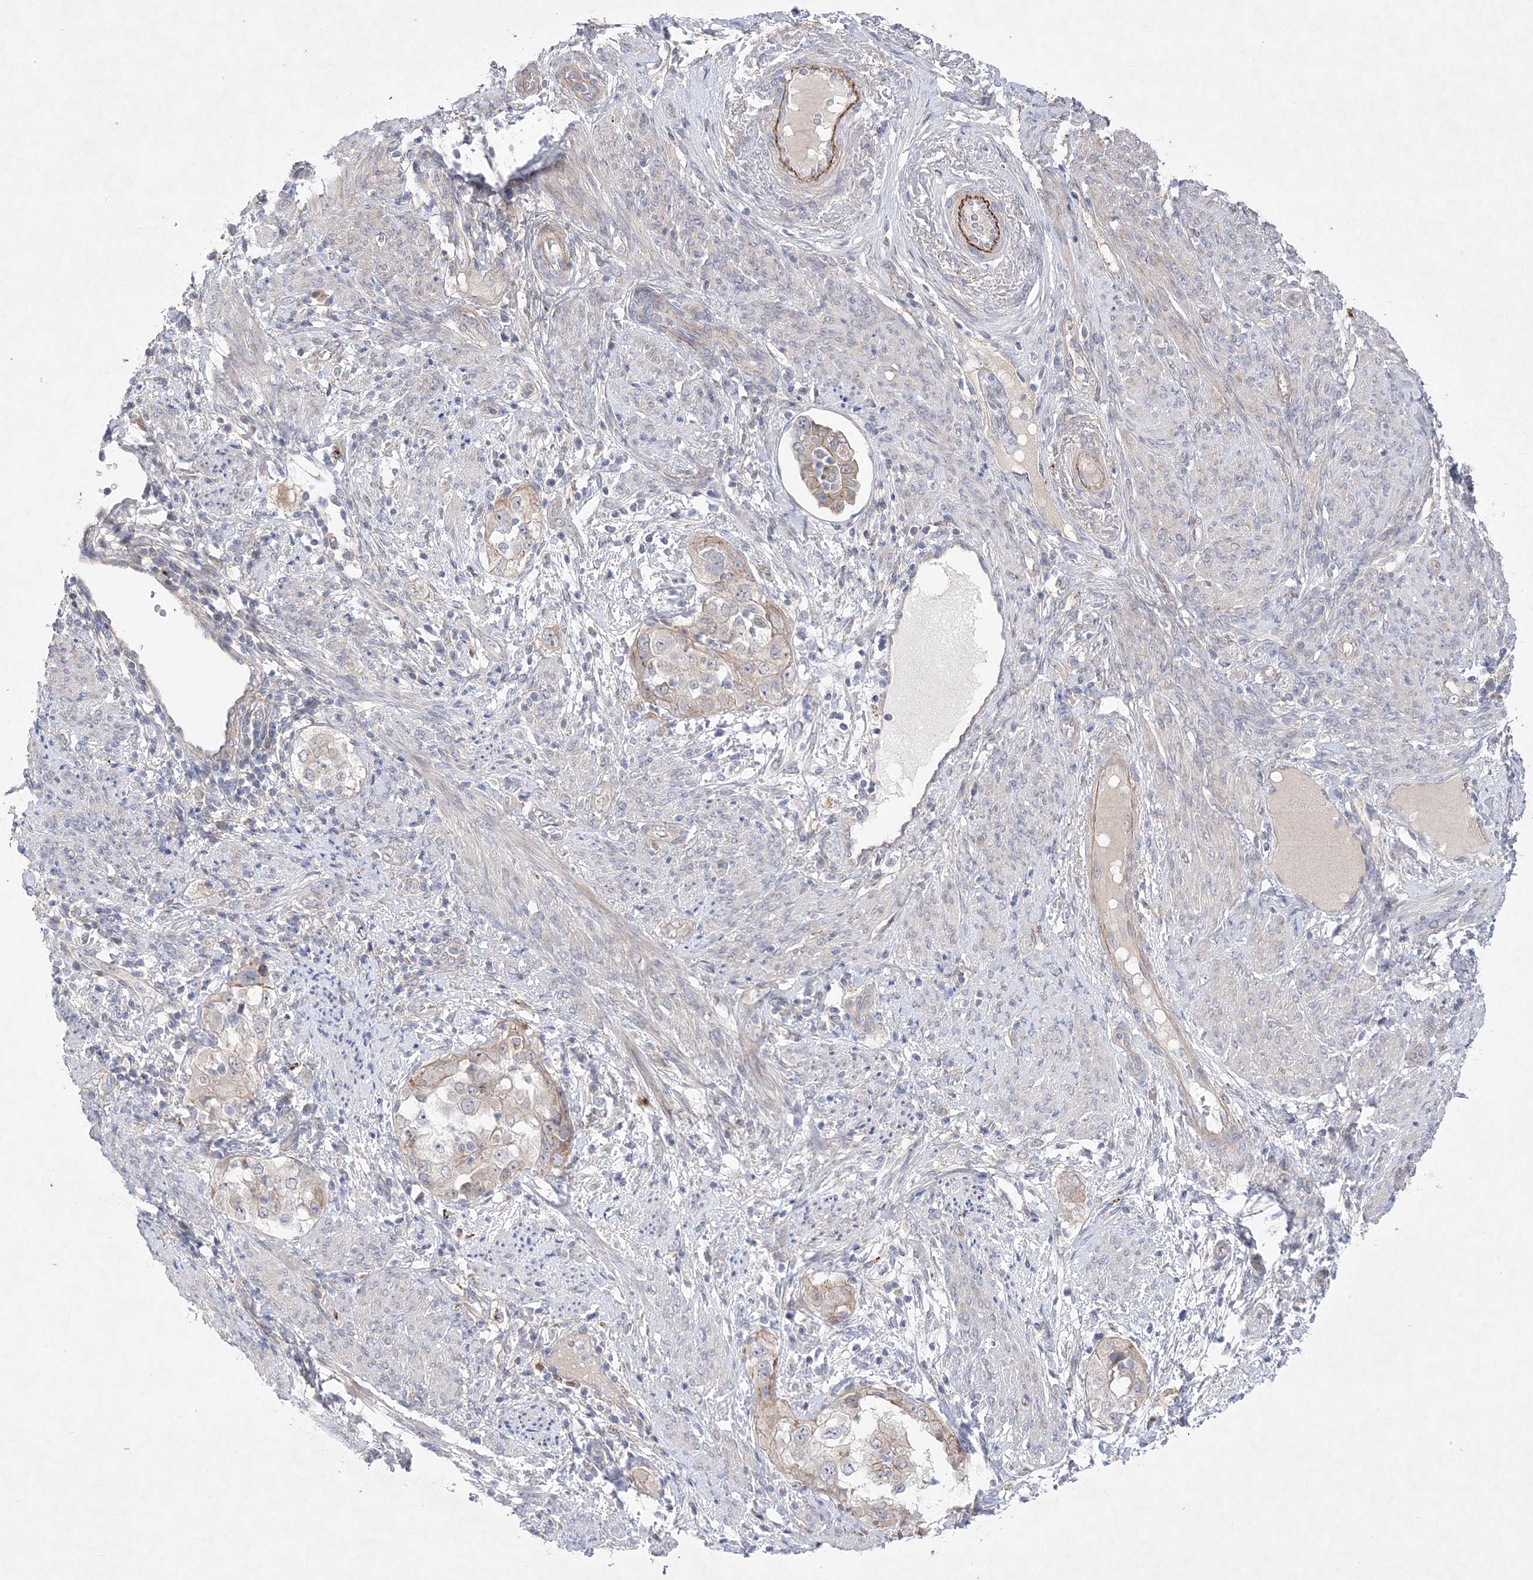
{"staining": {"intensity": "negative", "quantity": "none", "location": "none"}, "tissue": "endometrial cancer", "cell_type": "Tumor cells", "image_type": "cancer", "snomed": [{"axis": "morphology", "description": "Adenocarcinoma, NOS"}, {"axis": "topography", "description": "Endometrium"}], "caption": "Endometrial cancer (adenocarcinoma) was stained to show a protein in brown. There is no significant staining in tumor cells. The staining was performed using DAB (3,3'-diaminobenzidine) to visualize the protein expression in brown, while the nuclei were stained in blue with hematoxylin (Magnification: 20x).", "gene": "ANAPC1", "patient": {"sex": "female", "age": 85}}